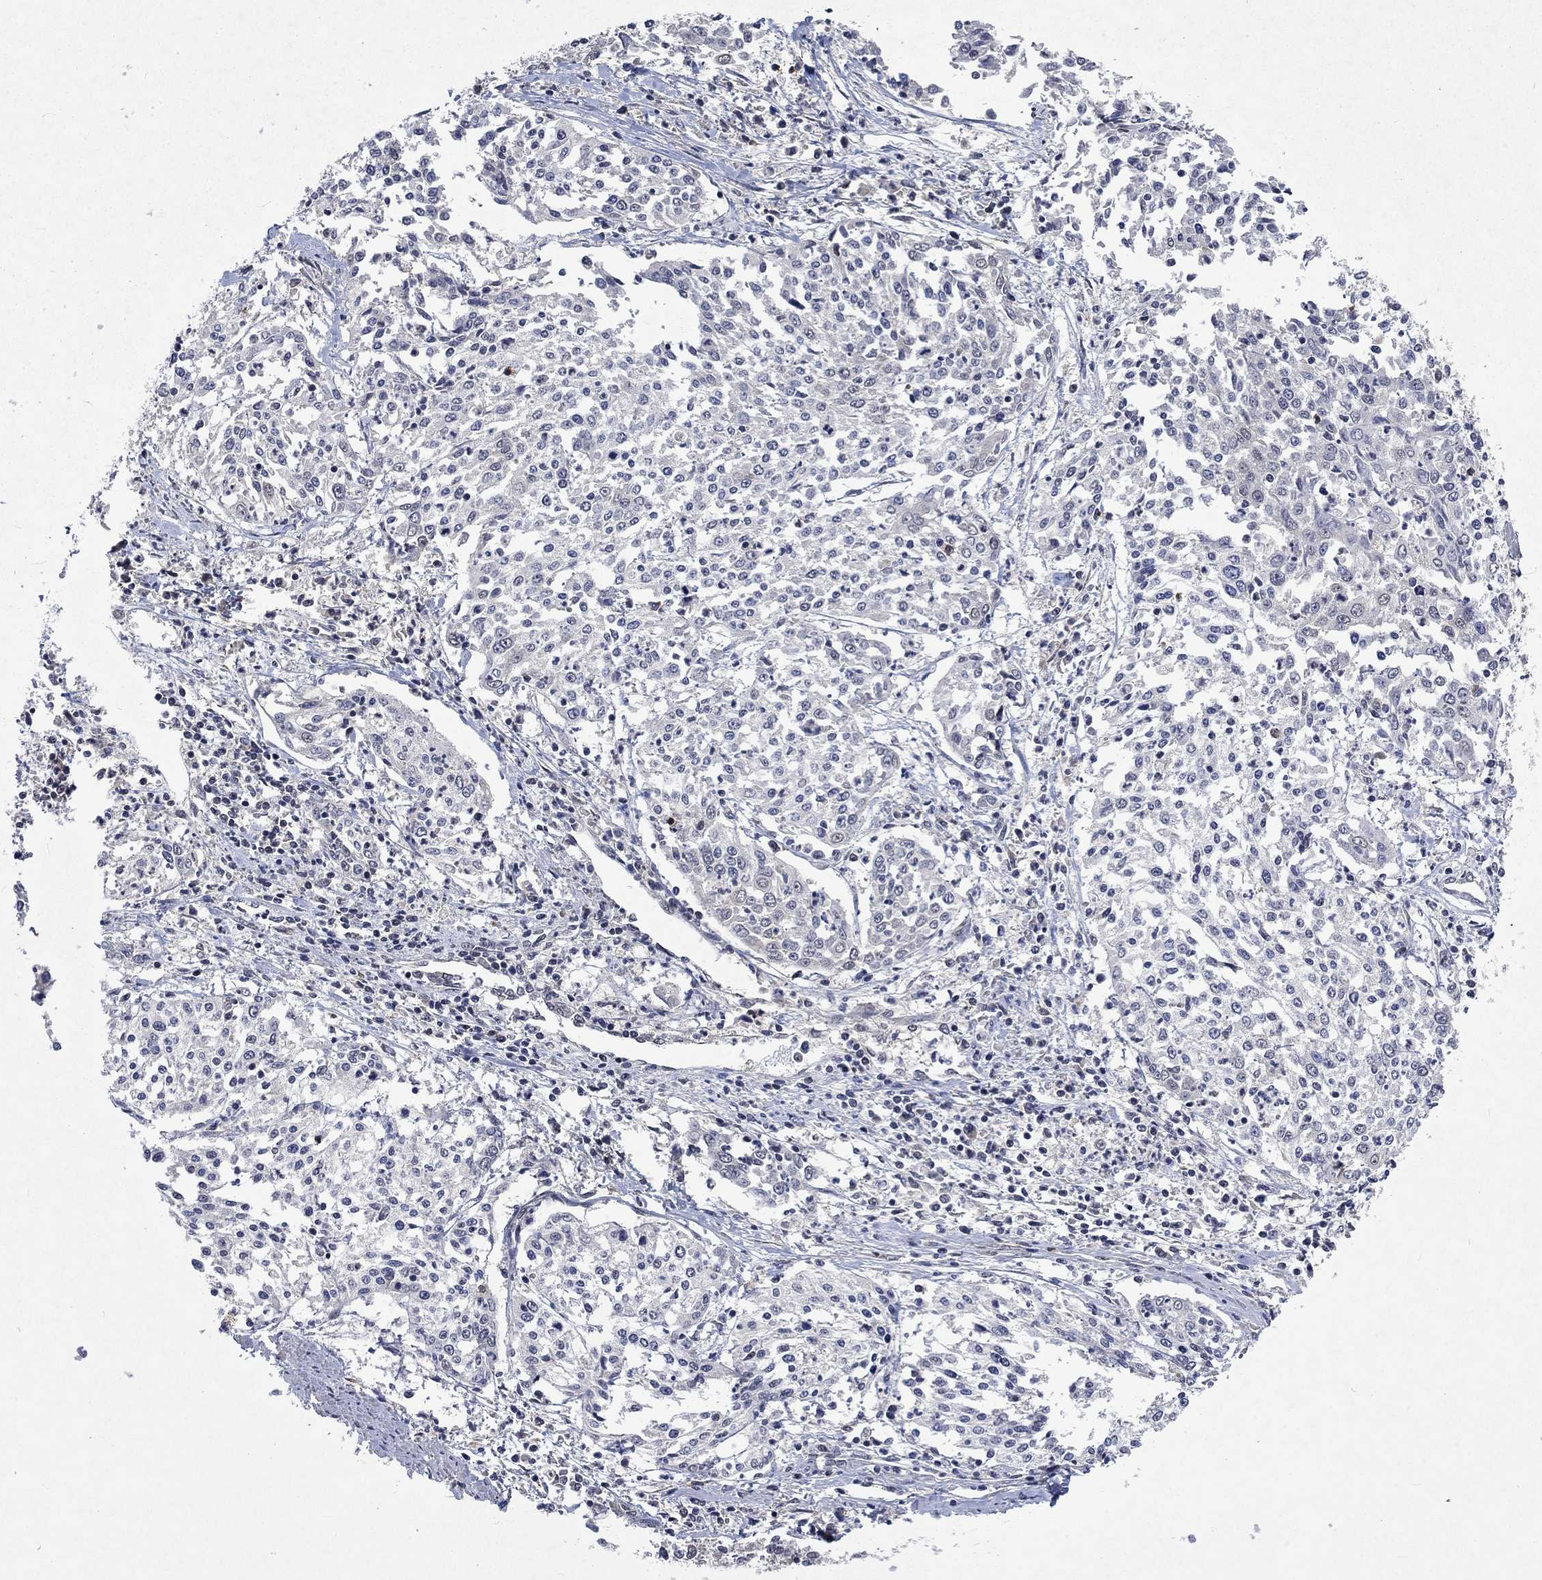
{"staining": {"intensity": "negative", "quantity": "none", "location": "none"}, "tissue": "cervical cancer", "cell_type": "Tumor cells", "image_type": "cancer", "snomed": [{"axis": "morphology", "description": "Squamous cell carcinoma, NOS"}, {"axis": "topography", "description": "Cervix"}], "caption": "This histopathology image is of squamous cell carcinoma (cervical) stained with immunohistochemistry to label a protein in brown with the nuclei are counter-stained blue. There is no positivity in tumor cells.", "gene": "PPP1R9A", "patient": {"sex": "female", "age": 41}}